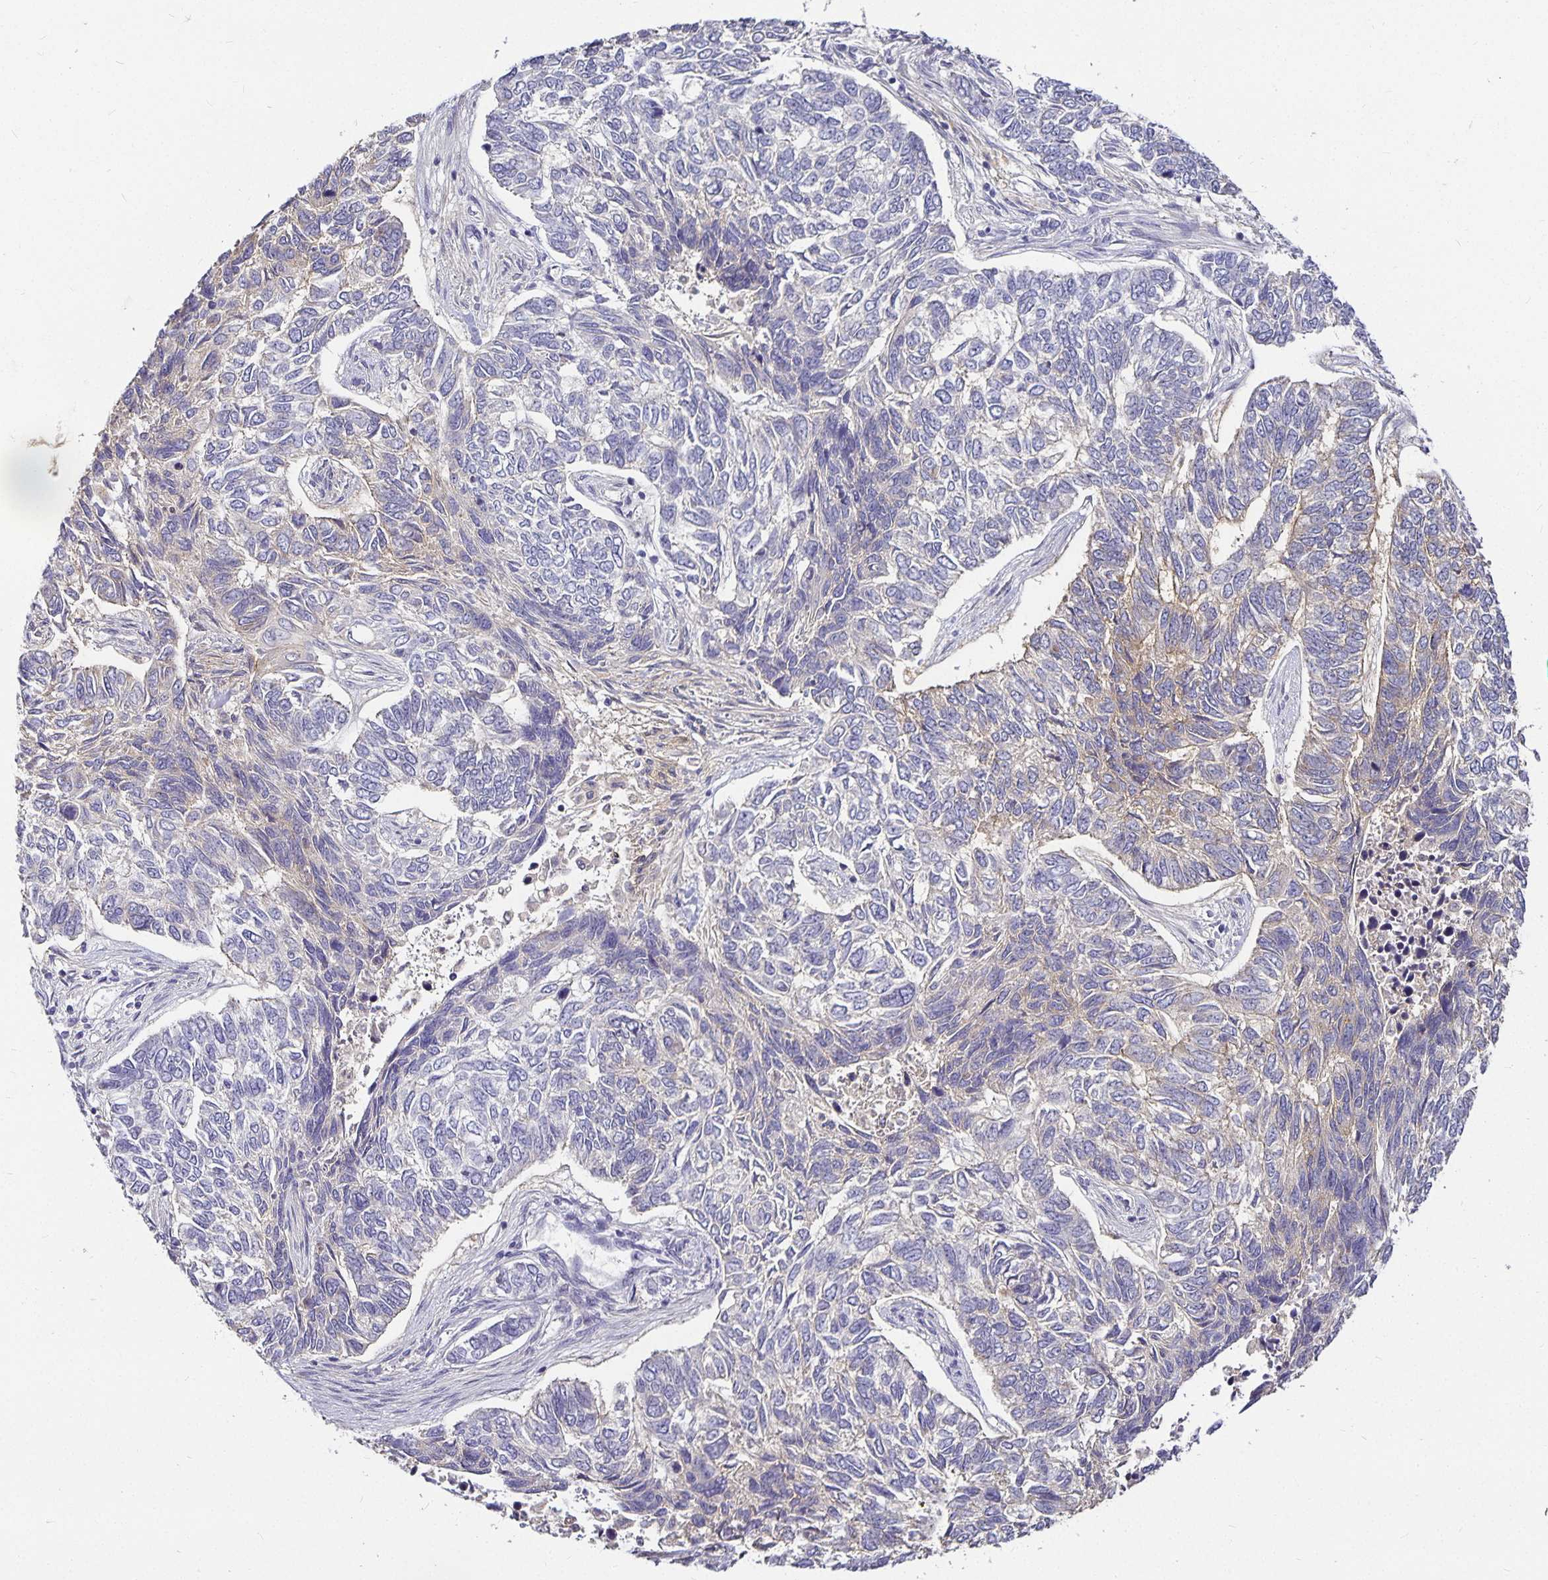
{"staining": {"intensity": "weak", "quantity": "<25%", "location": "cytoplasmic/membranous"}, "tissue": "skin cancer", "cell_type": "Tumor cells", "image_type": "cancer", "snomed": [{"axis": "morphology", "description": "Basal cell carcinoma"}, {"axis": "topography", "description": "Skin"}], "caption": "Tumor cells show no significant protein positivity in skin cancer. Nuclei are stained in blue.", "gene": "CA12", "patient": {"sex": "female", "age": 65}}